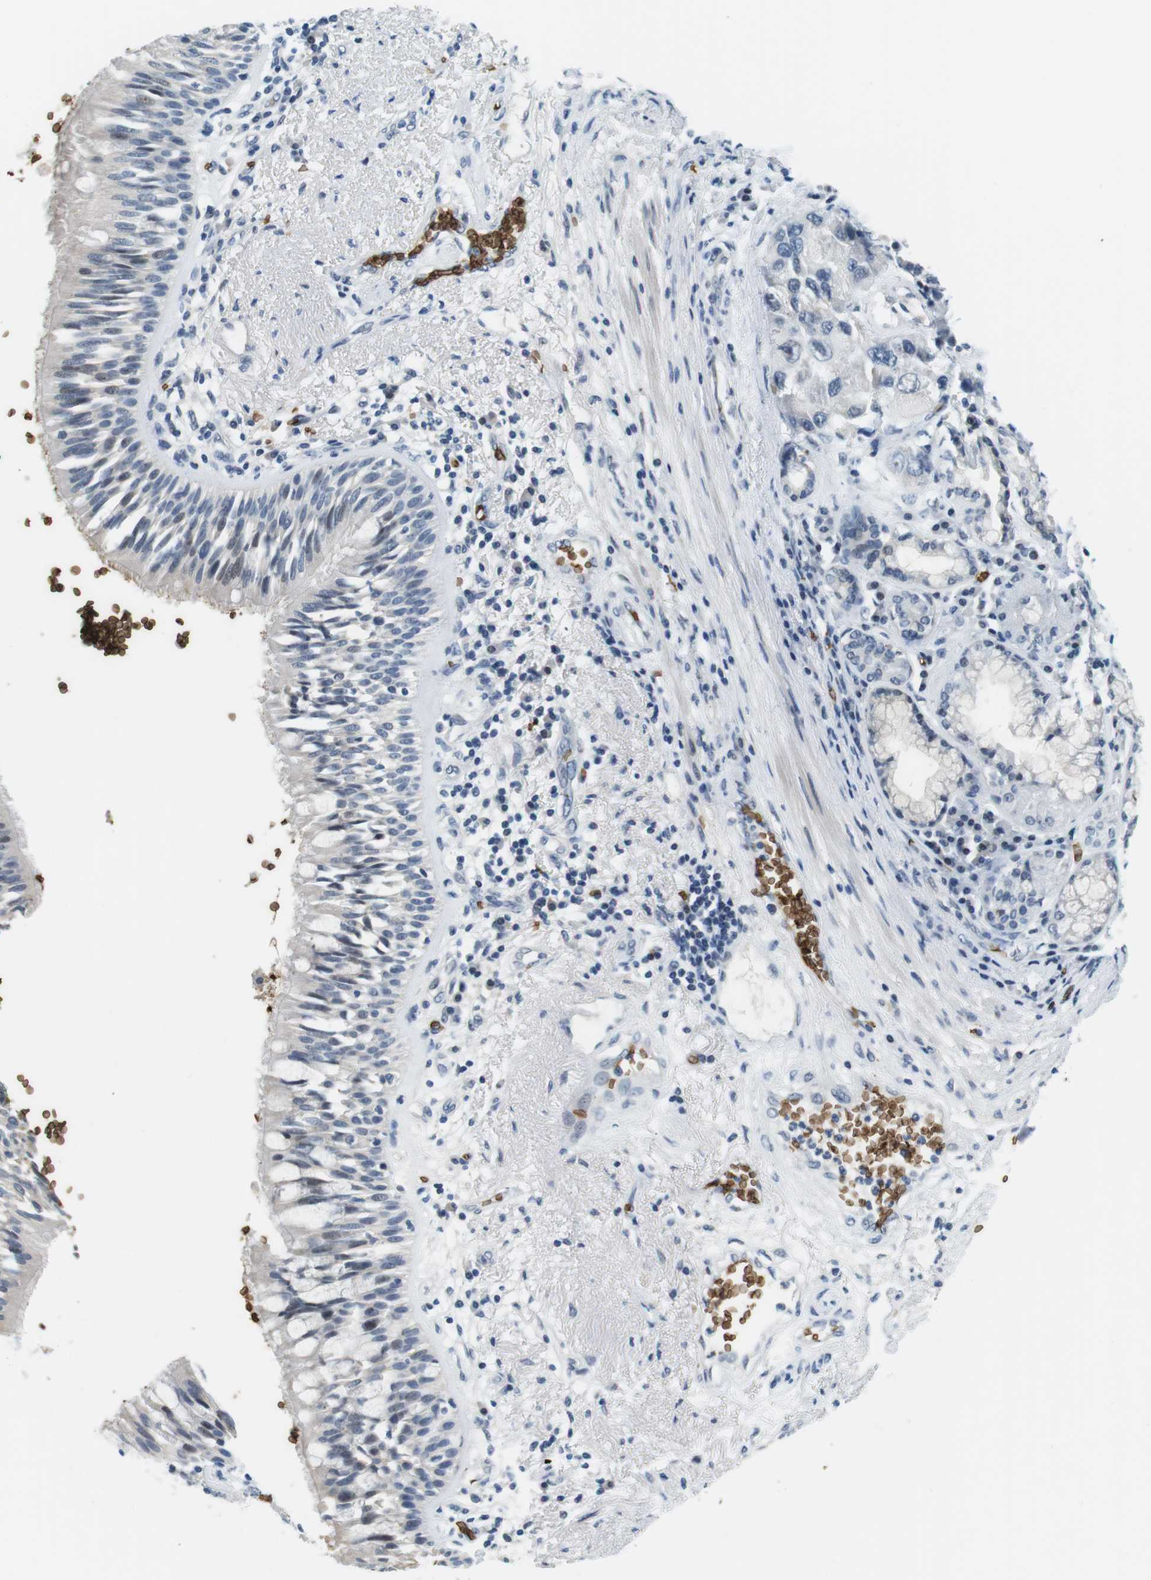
{"staining": {"intensity": "negative", "quantity": "none", "location": "none"}, "tissue": "bronchus", "cell_type": "Respiratory epithelial cells", "image_type": "normal", "snomed": [{"axis": "morphology", "description": "Normal tissue, NOS"}, {"axis": "morphology", "description": "Adenocarcinoma, NOS"}, {"axis": "morphology", "description": "Adenocarcinoma, metastatic, NOS"}, {"axis": "topography", "description": "Lymph node"}, {"axis": "topography", "description": "Bronchus"}, {"axis": "topography", "description": "Lung"}], "caption": "This is a photomicrograph of immunohistochemistry (IHC) staining of unremarkable bronchus, which shows no staining in respiratory epithelial cells. (Immunohistochemistry, brightfield microscopy, high magnification).", "gene": "SLC4A1", "patient": {"sex": "female", "age": 54}}